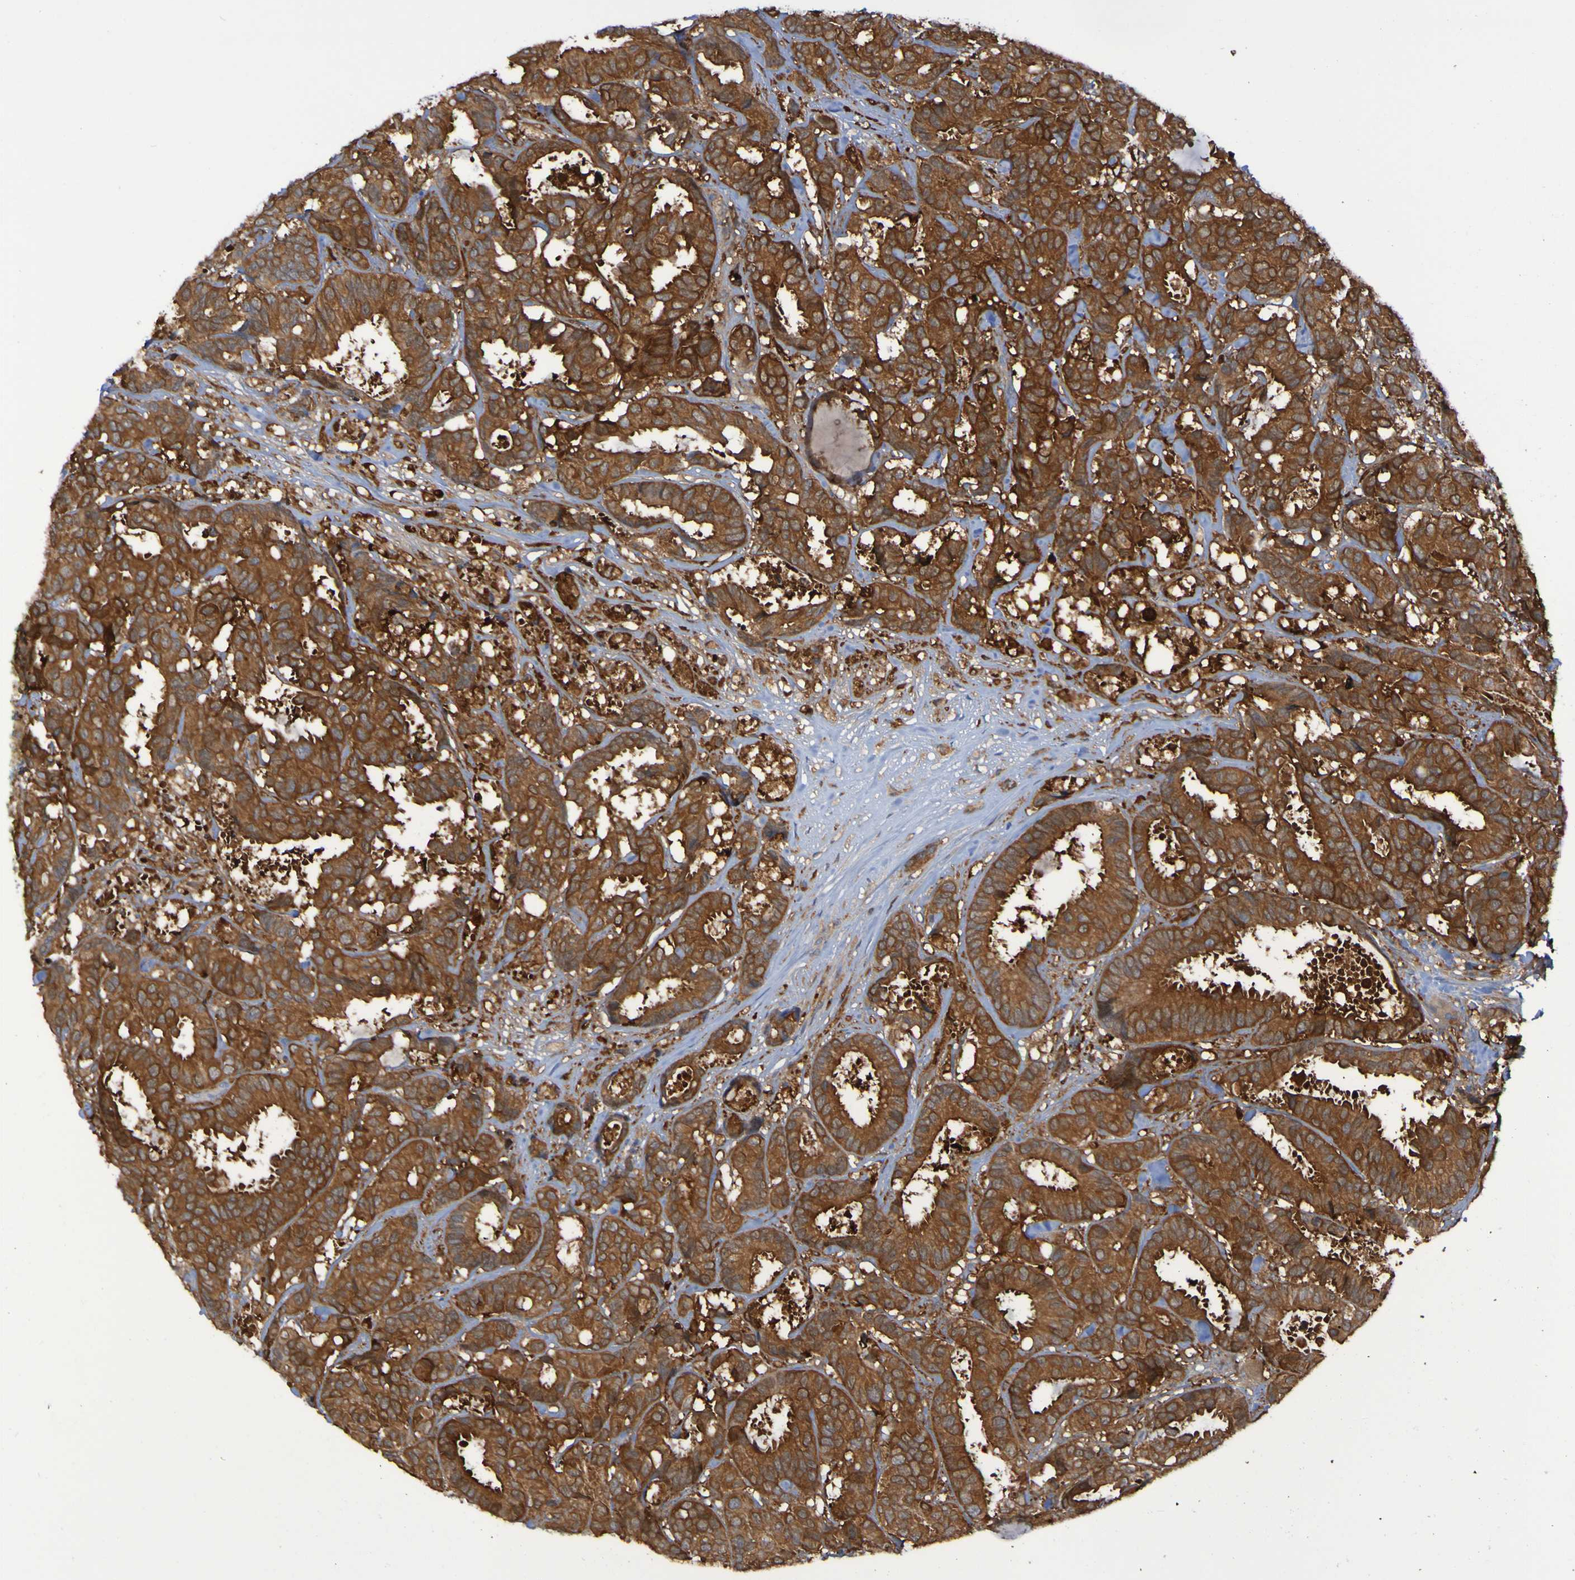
{"staining": {"intensity": "strong", "quantity": ">75%", "location": "cytoplasmic/membranous"}, "tissue": "breast cancer", "cell_type": "Tumor cells", "image_type": "cancer", "snomed": [{"axis": "morphology", "description": "Duct carcinoma"}, {"axis": "topography", "description": "Breast"}], "caption": "IHC (DAB) staining of breast cancer exhibits strong cytoplasmic/membranous protein staining in approximately >75% of tumor cells.", "gene": "MPPE1", "patient": {"sex": "female", "age": 87}}